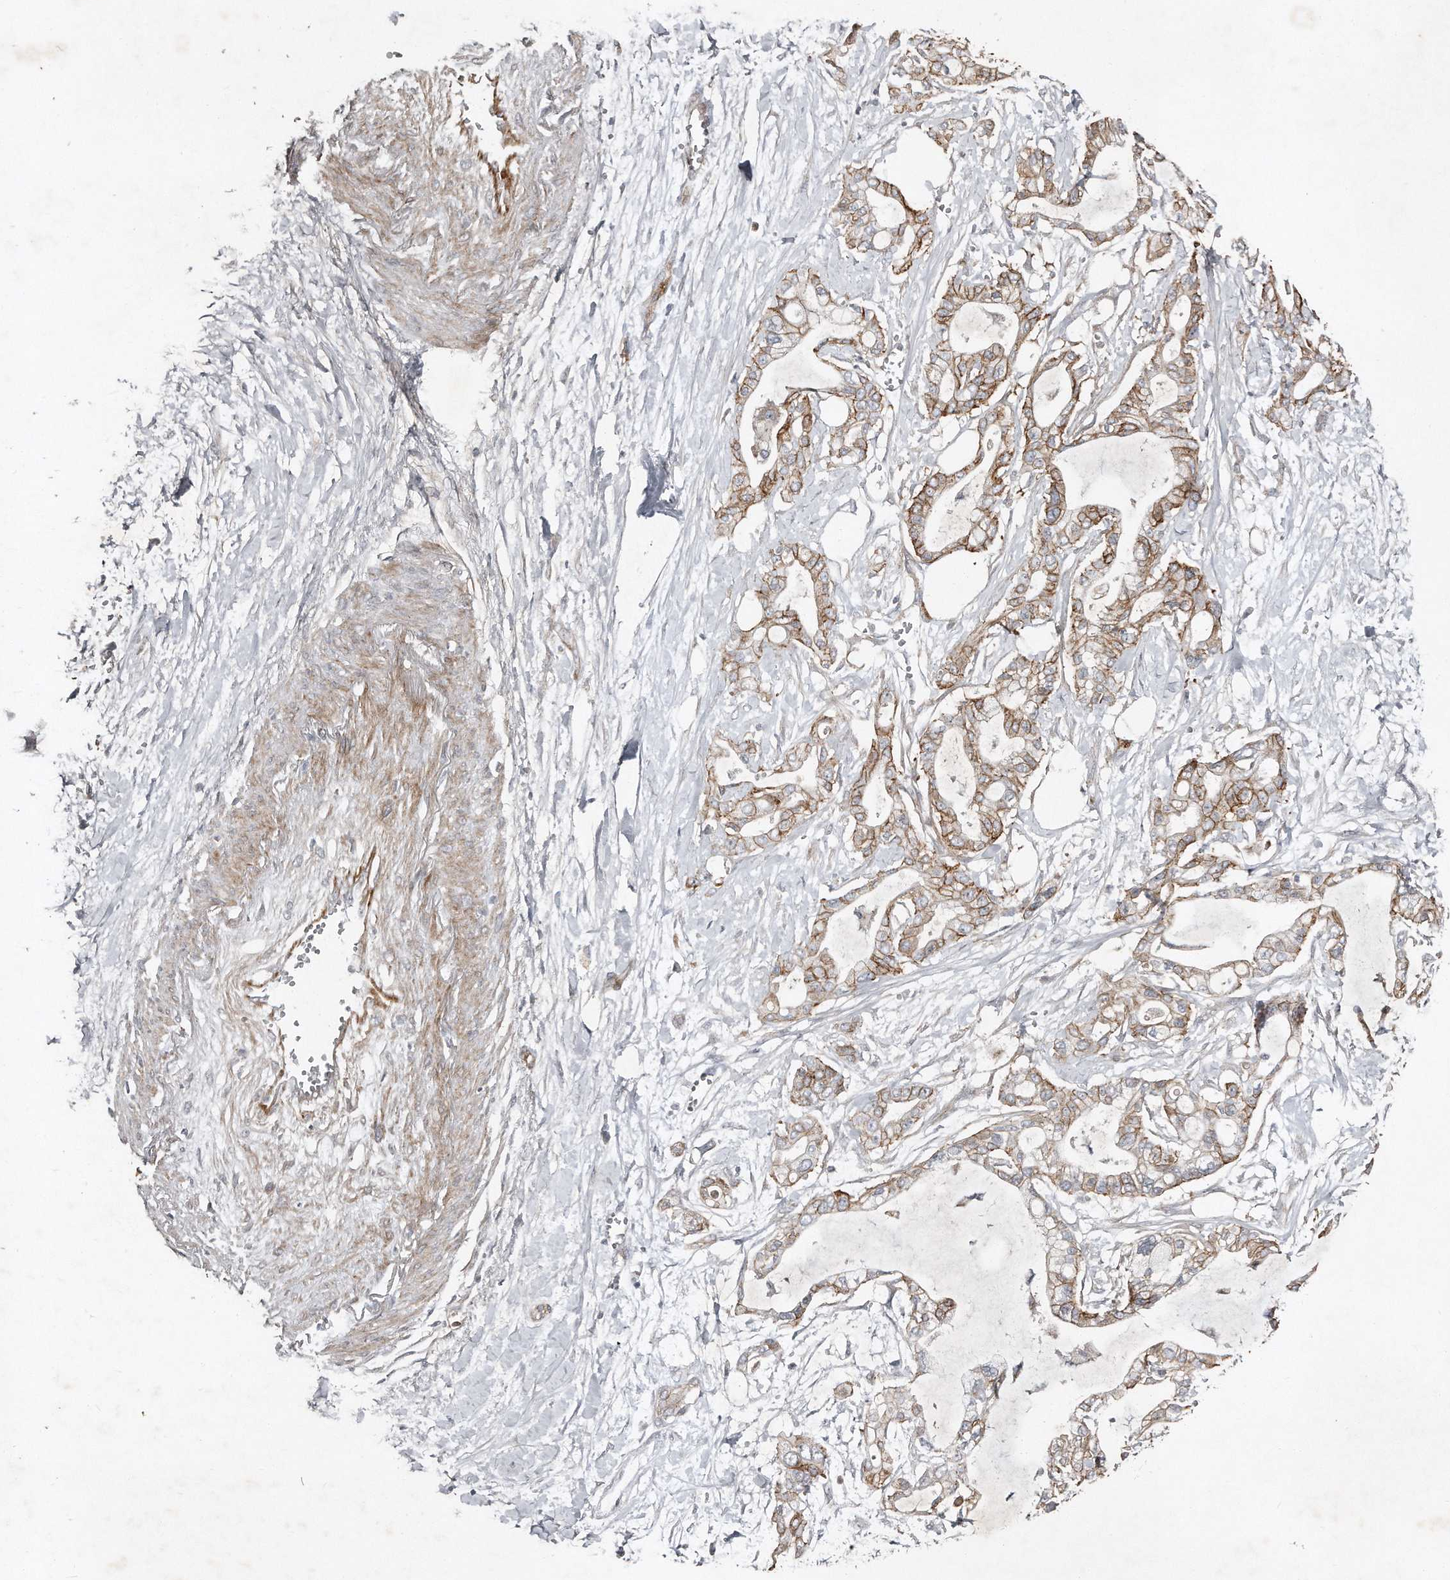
{"staining": {"intensity": "moderate", "quantity": ">75%", "location": "cytoplasmic/membranous"}, "tissue": "pancreatic cancer", "cell_type": "Tumor cells", "image_type": "cancer", "snomed": [{"axis": "morphology", "description": "Adenocarcinoma, NOS"}, {"axis": "topography", "description": "Pancreas"}], "caption": "Moderate cytoplasmic/membranous positivity for a protein is present in approximately >75% of tumor cells of pancreatic adenocarcinoma using IHC.", "gene": "SNAP47", "patient": {"sex": "male", "age": 68}}